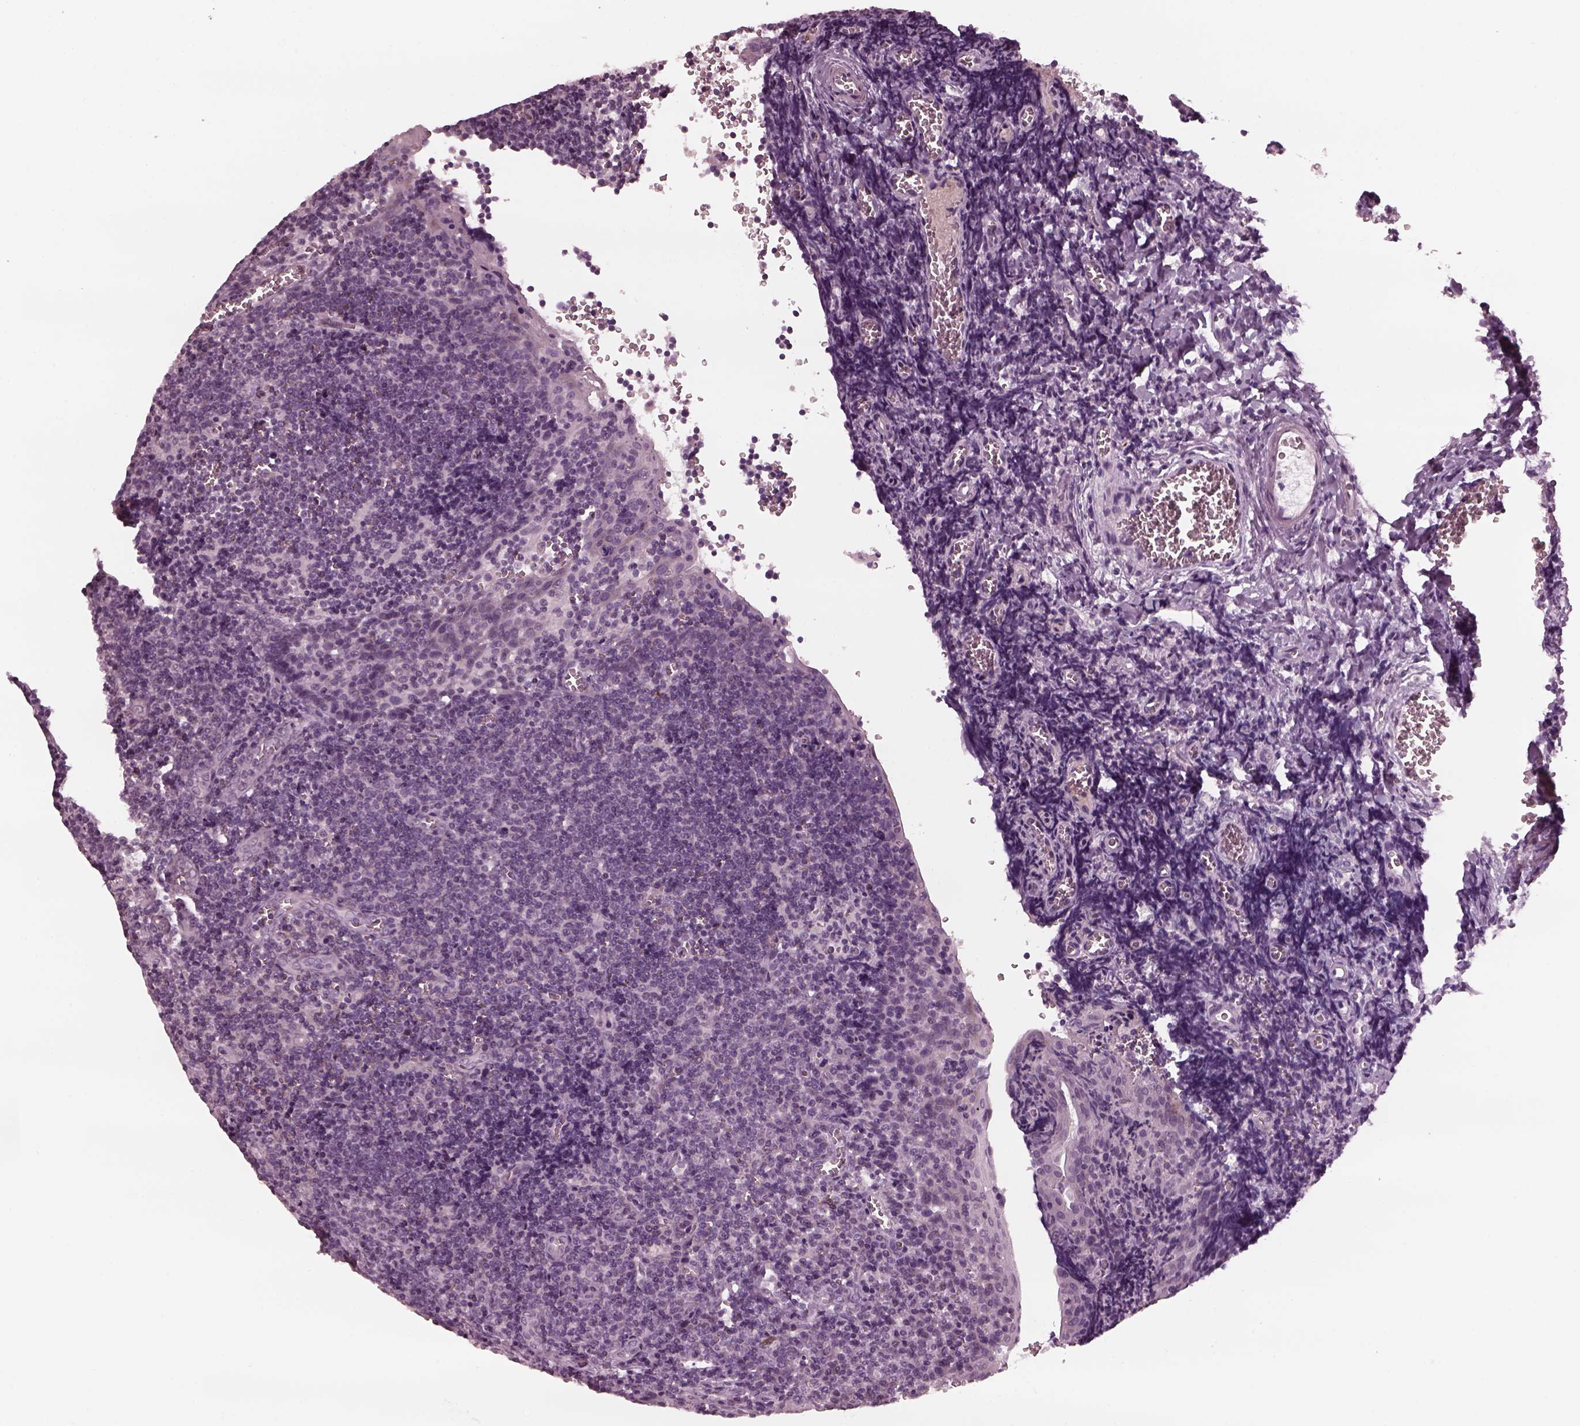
{"staining": {"intensity": "negative", "quantity": "none", "location": "none"}, "tissue": "tonsil", "cell_type": "Germinal center cells", "image_type": "normal", "snomed": [{"axis": "morphology", "description": "Normal tissue, NOS"}, {"axis": "morphology", "description": "Inflammation, NOS"}, {"axis": "topography", "description": "Tonsil"}], "caption": "There is no significant staining in germinal center cells of tonsil. (Brightfield microscopy of DAB immunohistochemistry at high magnification).", "gene": "YY2", "patient": {"sex": "female", "age": 31}}